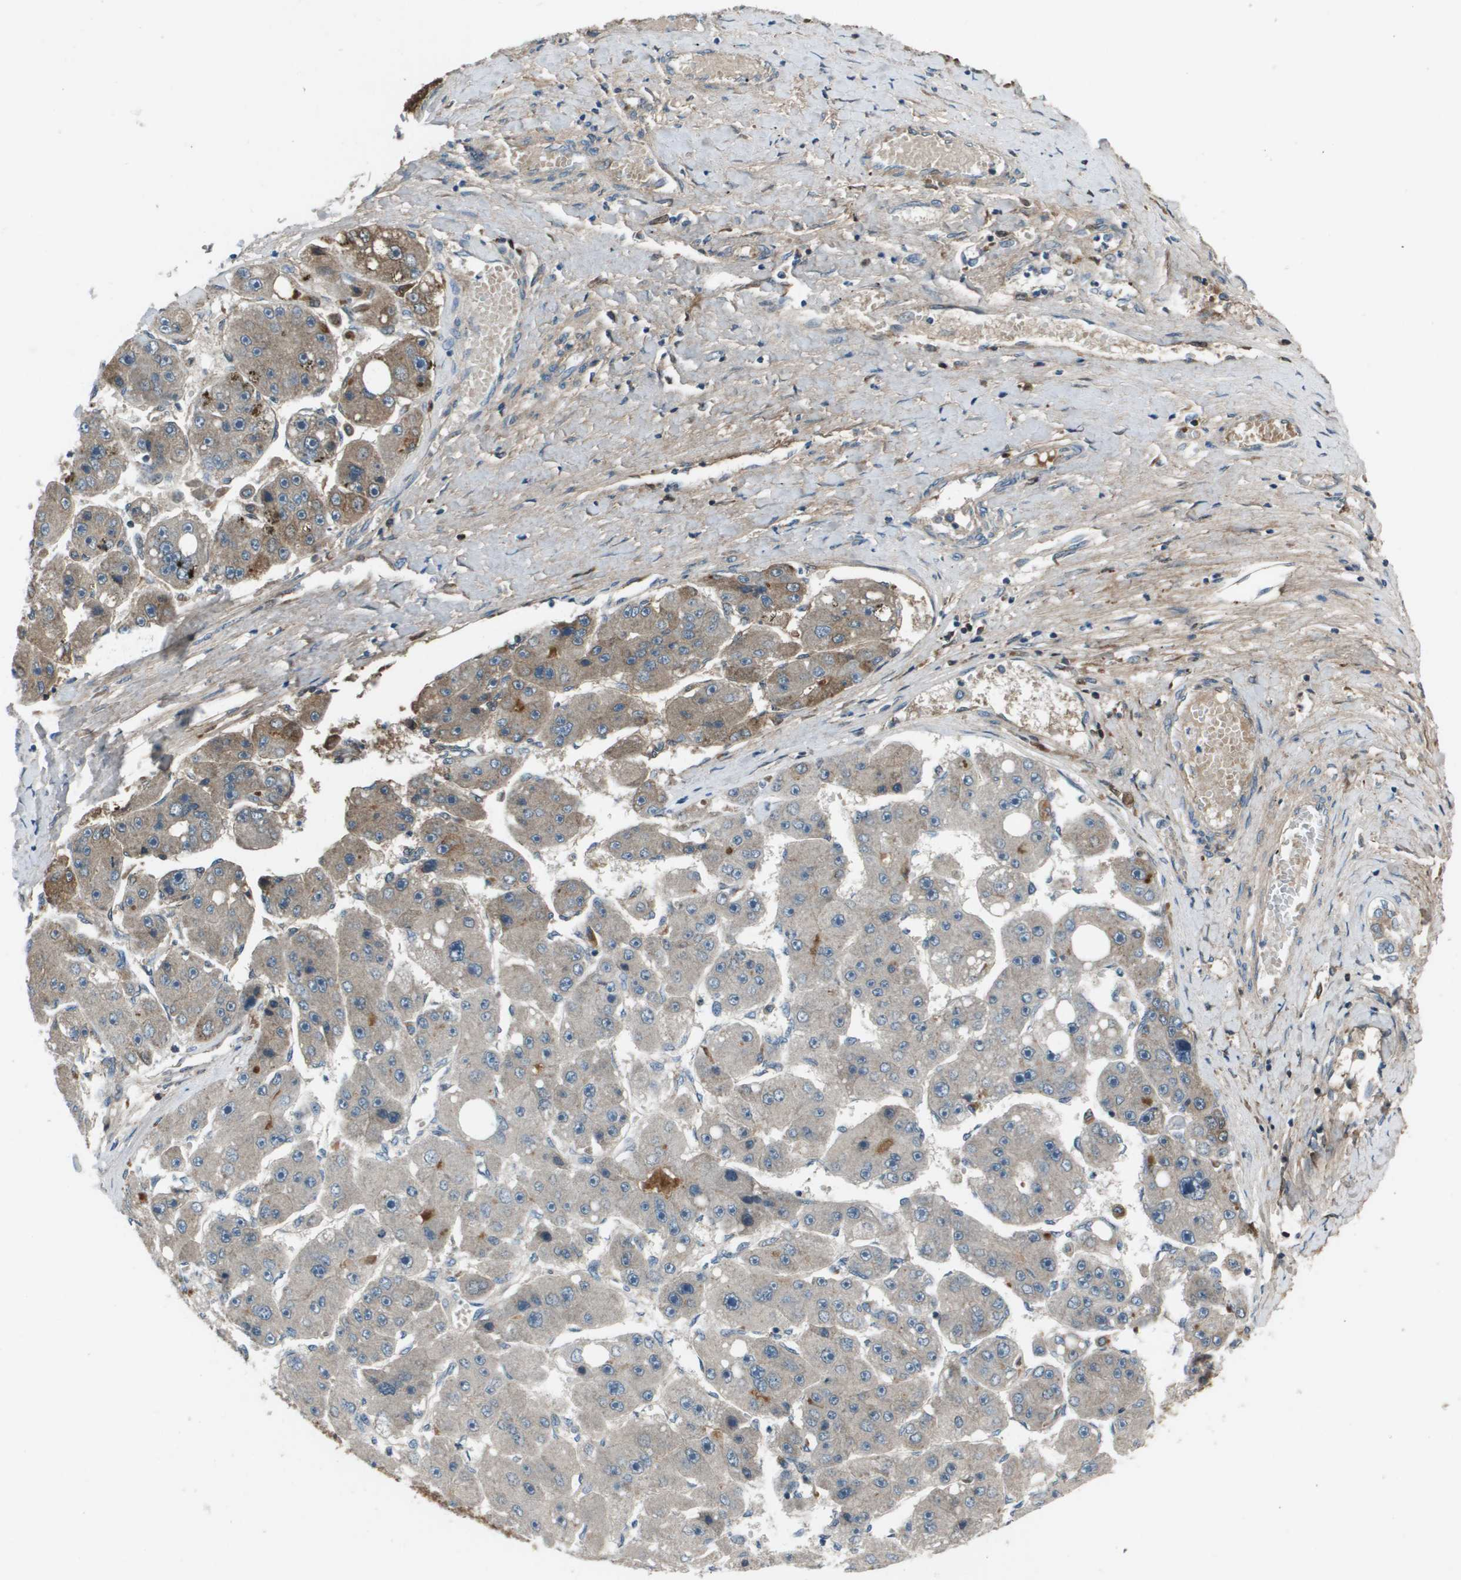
{"staining": {"intensity": "weak", "quantity": "<25%", "location": "cytoplasmic/membranous"}, "tissue": "liver cancer", "cell_type": "Tumor cells", "image_type": "cancer", "snomed": [{"axis": "morphology", "description": "Carcinoma, Hepatocellular, NOS"}, {"axis": "topography", "description": "Liver"}], "caption": "Liver cancer (hepatocellular carcinoma) was stained to show a protein in brown. There is no significant staining in tumor cells.", "gene": "PCOLCE", "patient": {"sex": "female", "age": 61}}